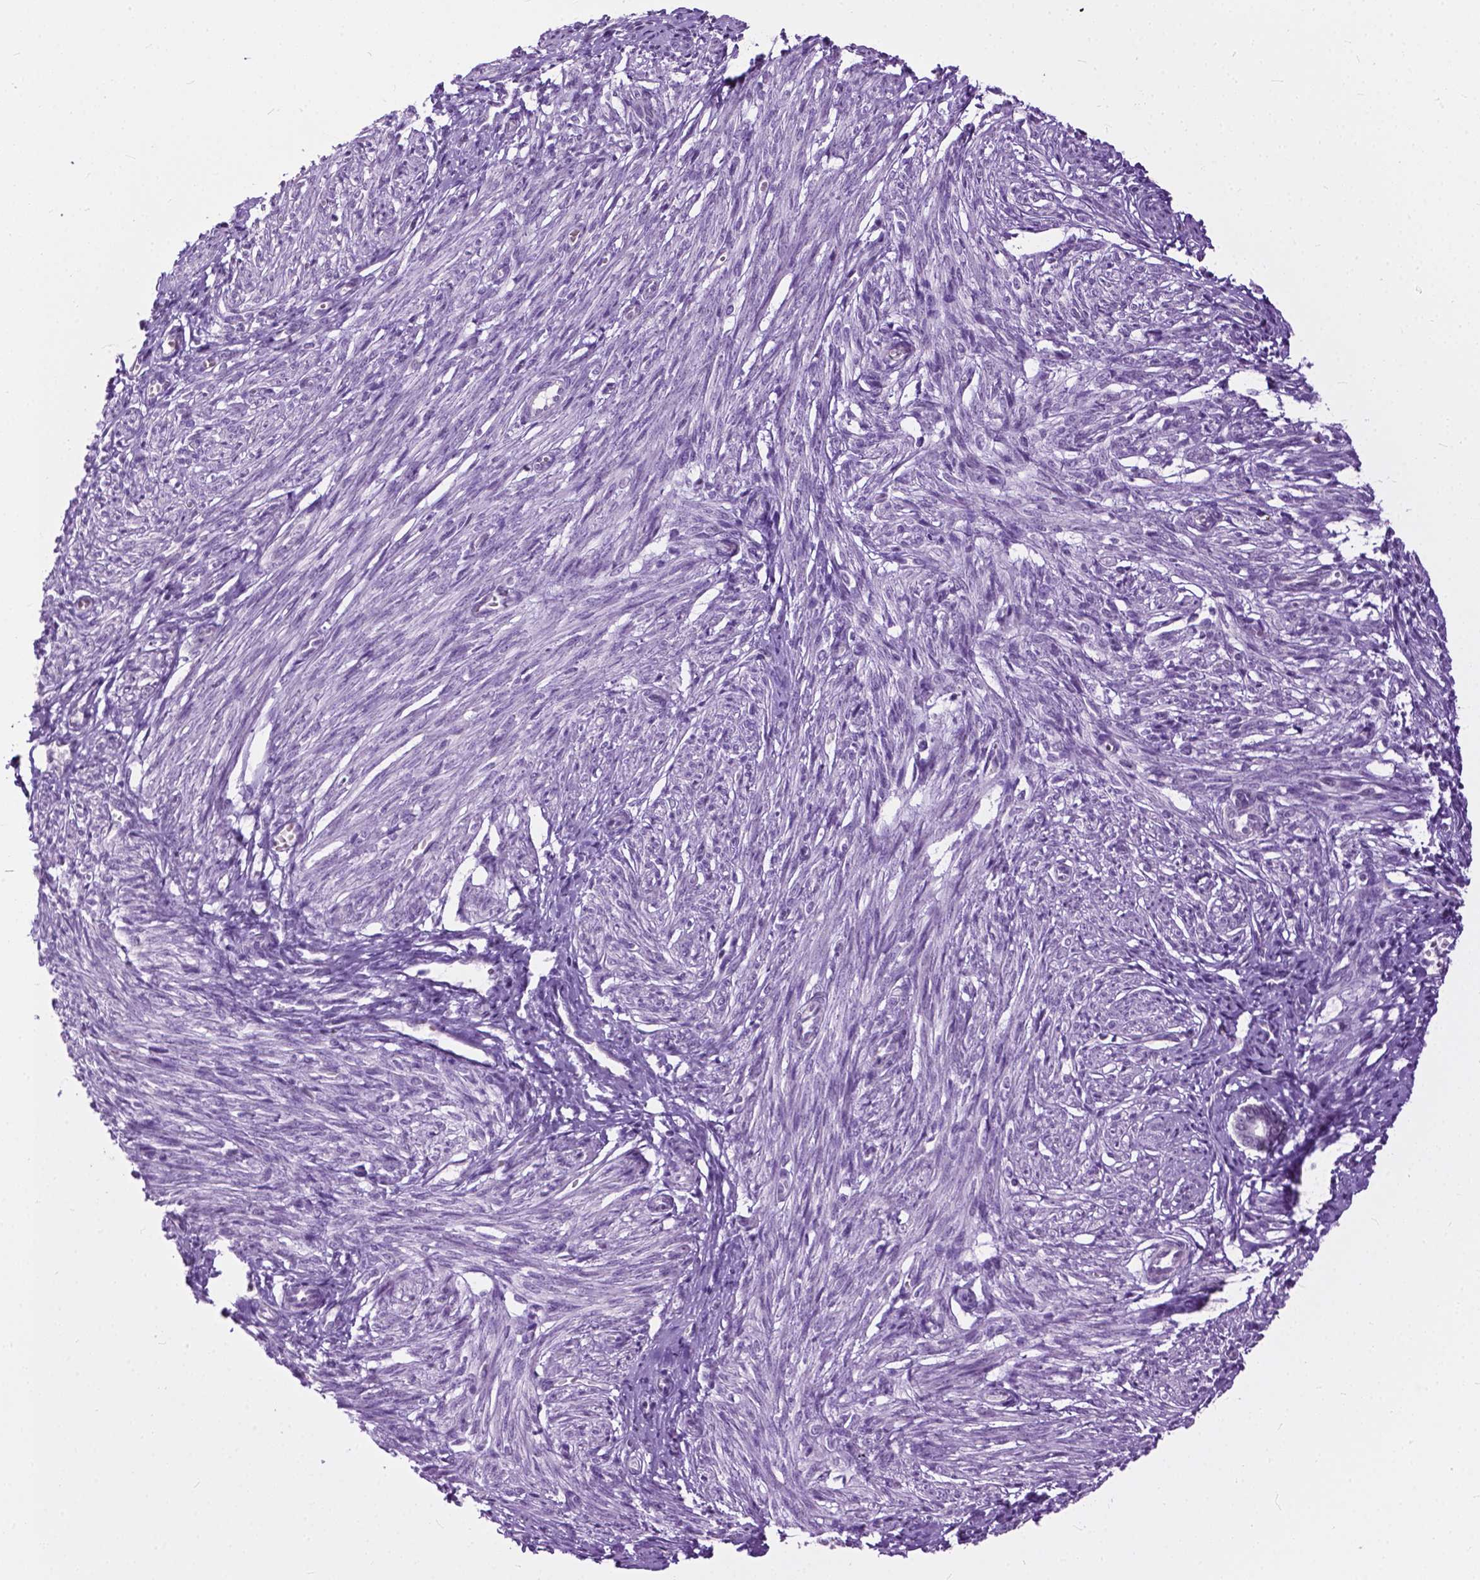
{"staining": {"intensity": "negative", "quantity": "none", "location": "none"}, "tissue": "endometrium", "cell_type": "Cells in endometrial stroma", "image_type": "normal", "snomed": [{"axis": "morphology", "description": "Normal tissue, NOS"}, {"axis": "topography", "description": "Endometrium"}], "caption": "IHC micrograph of unremarkable endometrium: endometrium stained with DAB shows no significant protein positivity in cells in endometrial stroma.", "gene": "GPR37L1", "patient": {"sex": "female", "age": 50}}